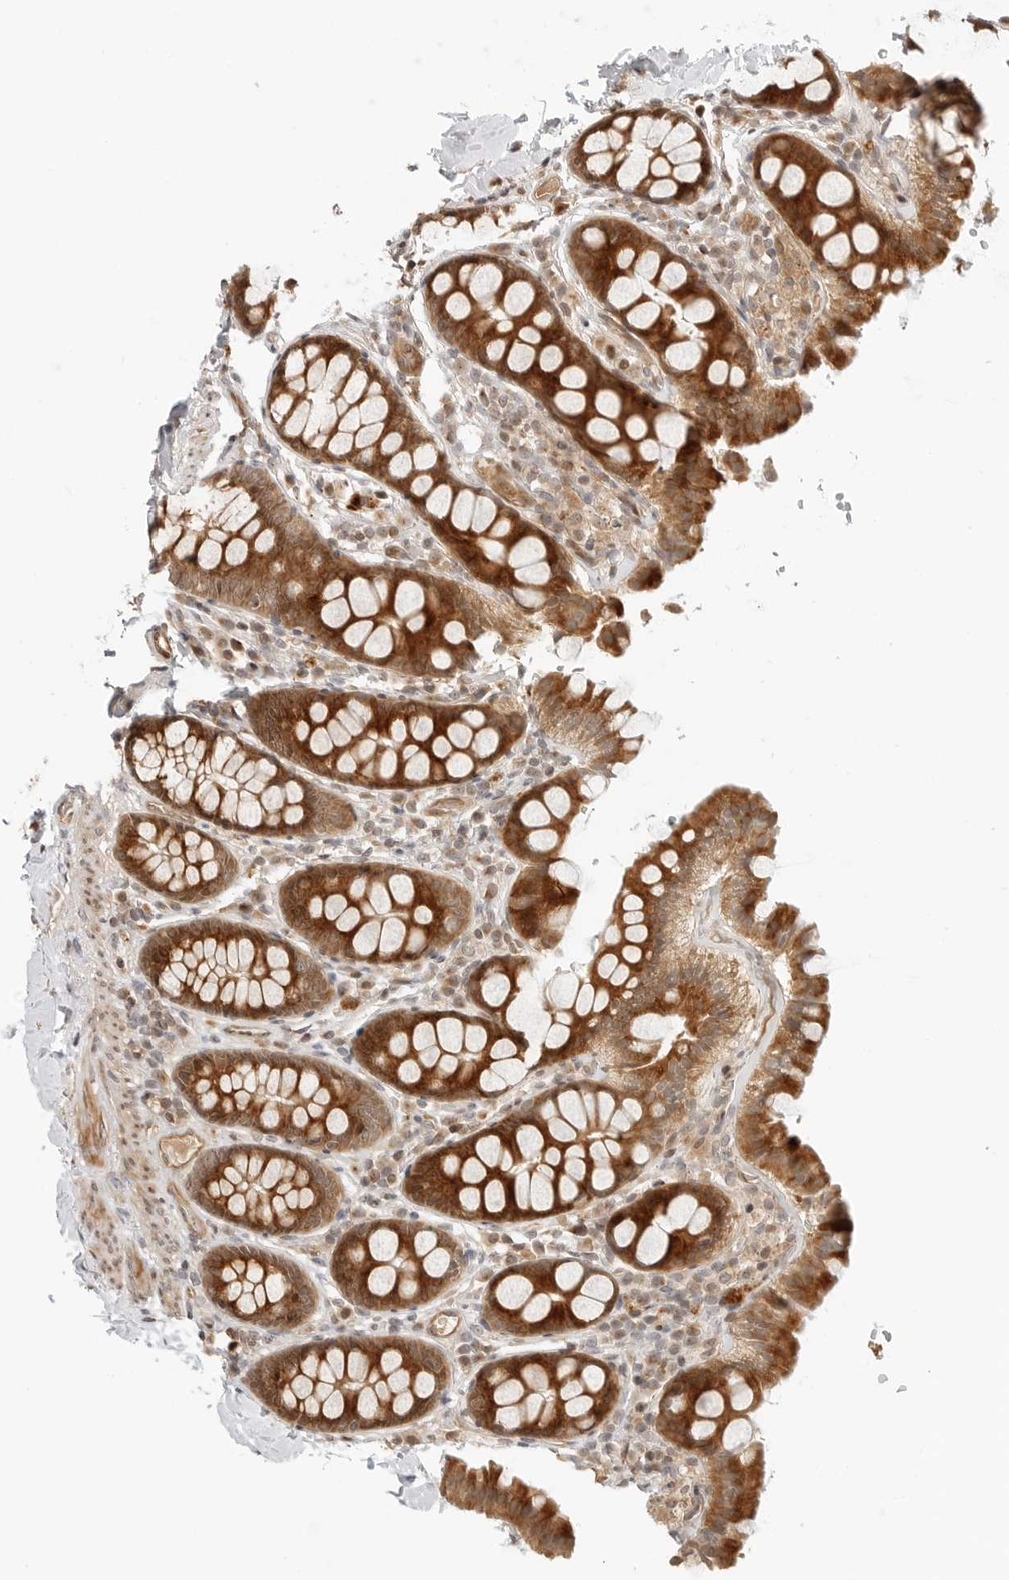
{"staining": {"intensity": "moderate", "quantity": ">75%", "location": "cytoplasmic/membranous"}, "tissue": "colon", "cell_type": "Endothelial cells", "image_type": "normal", "snomed": [{"axis": "morphology", "description": "Normal tissue, NOS"}, {"axis": "topography", "description": "Colon"}, {"axis": "topography", "description": "Peripheral nerve tissue"}], "caption": "Immunohistochemistry photomicrograph of unremarkable human colon stained for a protein (brown), which exhibits medium levels of moderate cytoplasmic/membranous expression in approximately >75% of endothelial cells.", "gene": "GEM", "patient": {"sex": "female", "age": 61}}